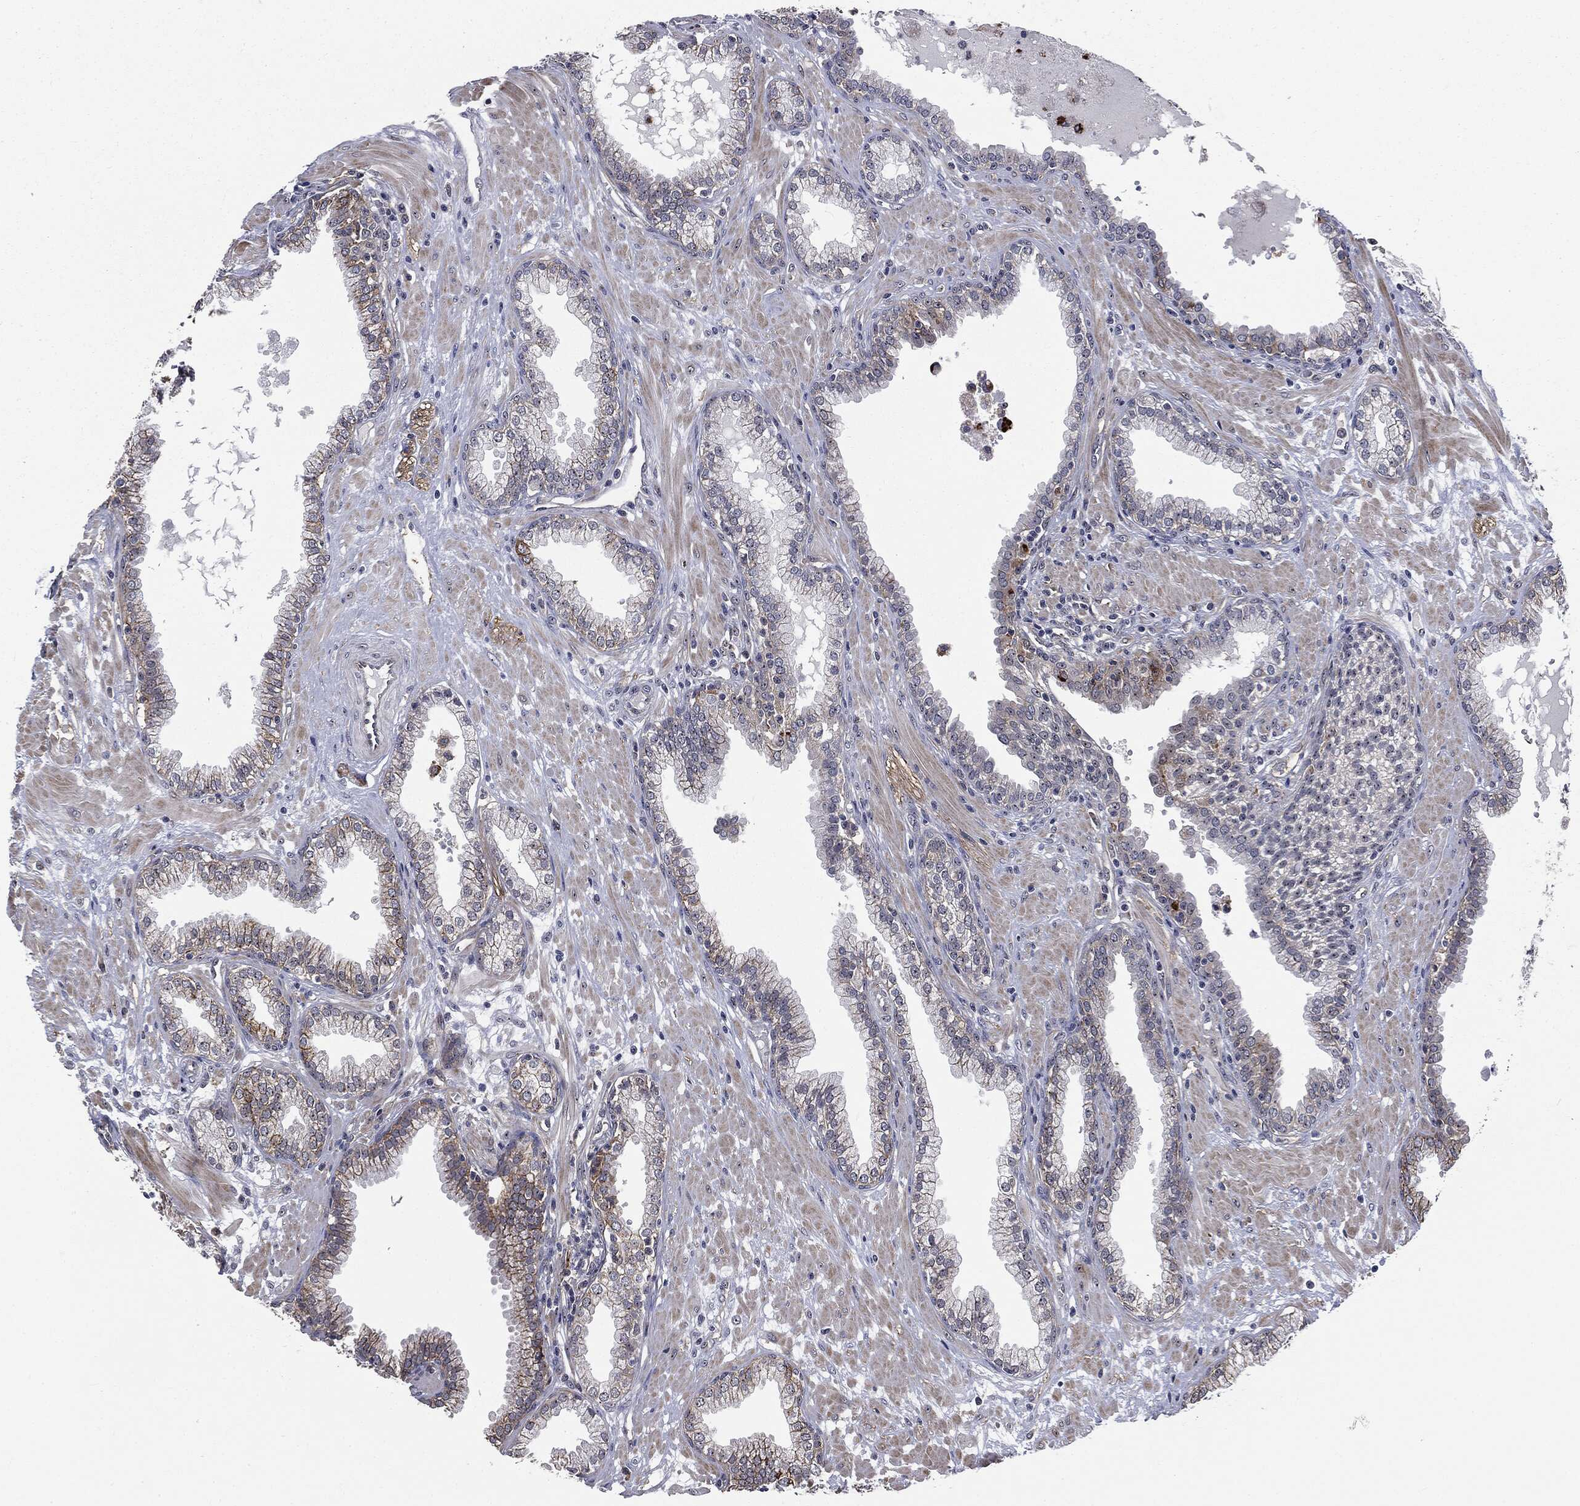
{"staining": {"intensity": "moderate", "quantity": "25%-75%", "location": "cytoplasmic/membranous"}, "tissue": "prostate", "cell_type": "Glandular cells", "image_type": "normal", "snomed": [{"axis": "morphology", "description": "Normal tissue, NOS"}, {"axis": "topography", "description": "Prostate"}], "caption": "Moderate cytoplasmic/membranous positivity is identified in about 25%-75% of glandular cells in benign prostate. (IHC, brightfield microscopy, high magnification).", "gene": "TRMT1L", "patient": {"sex": "male", "age": 64}}